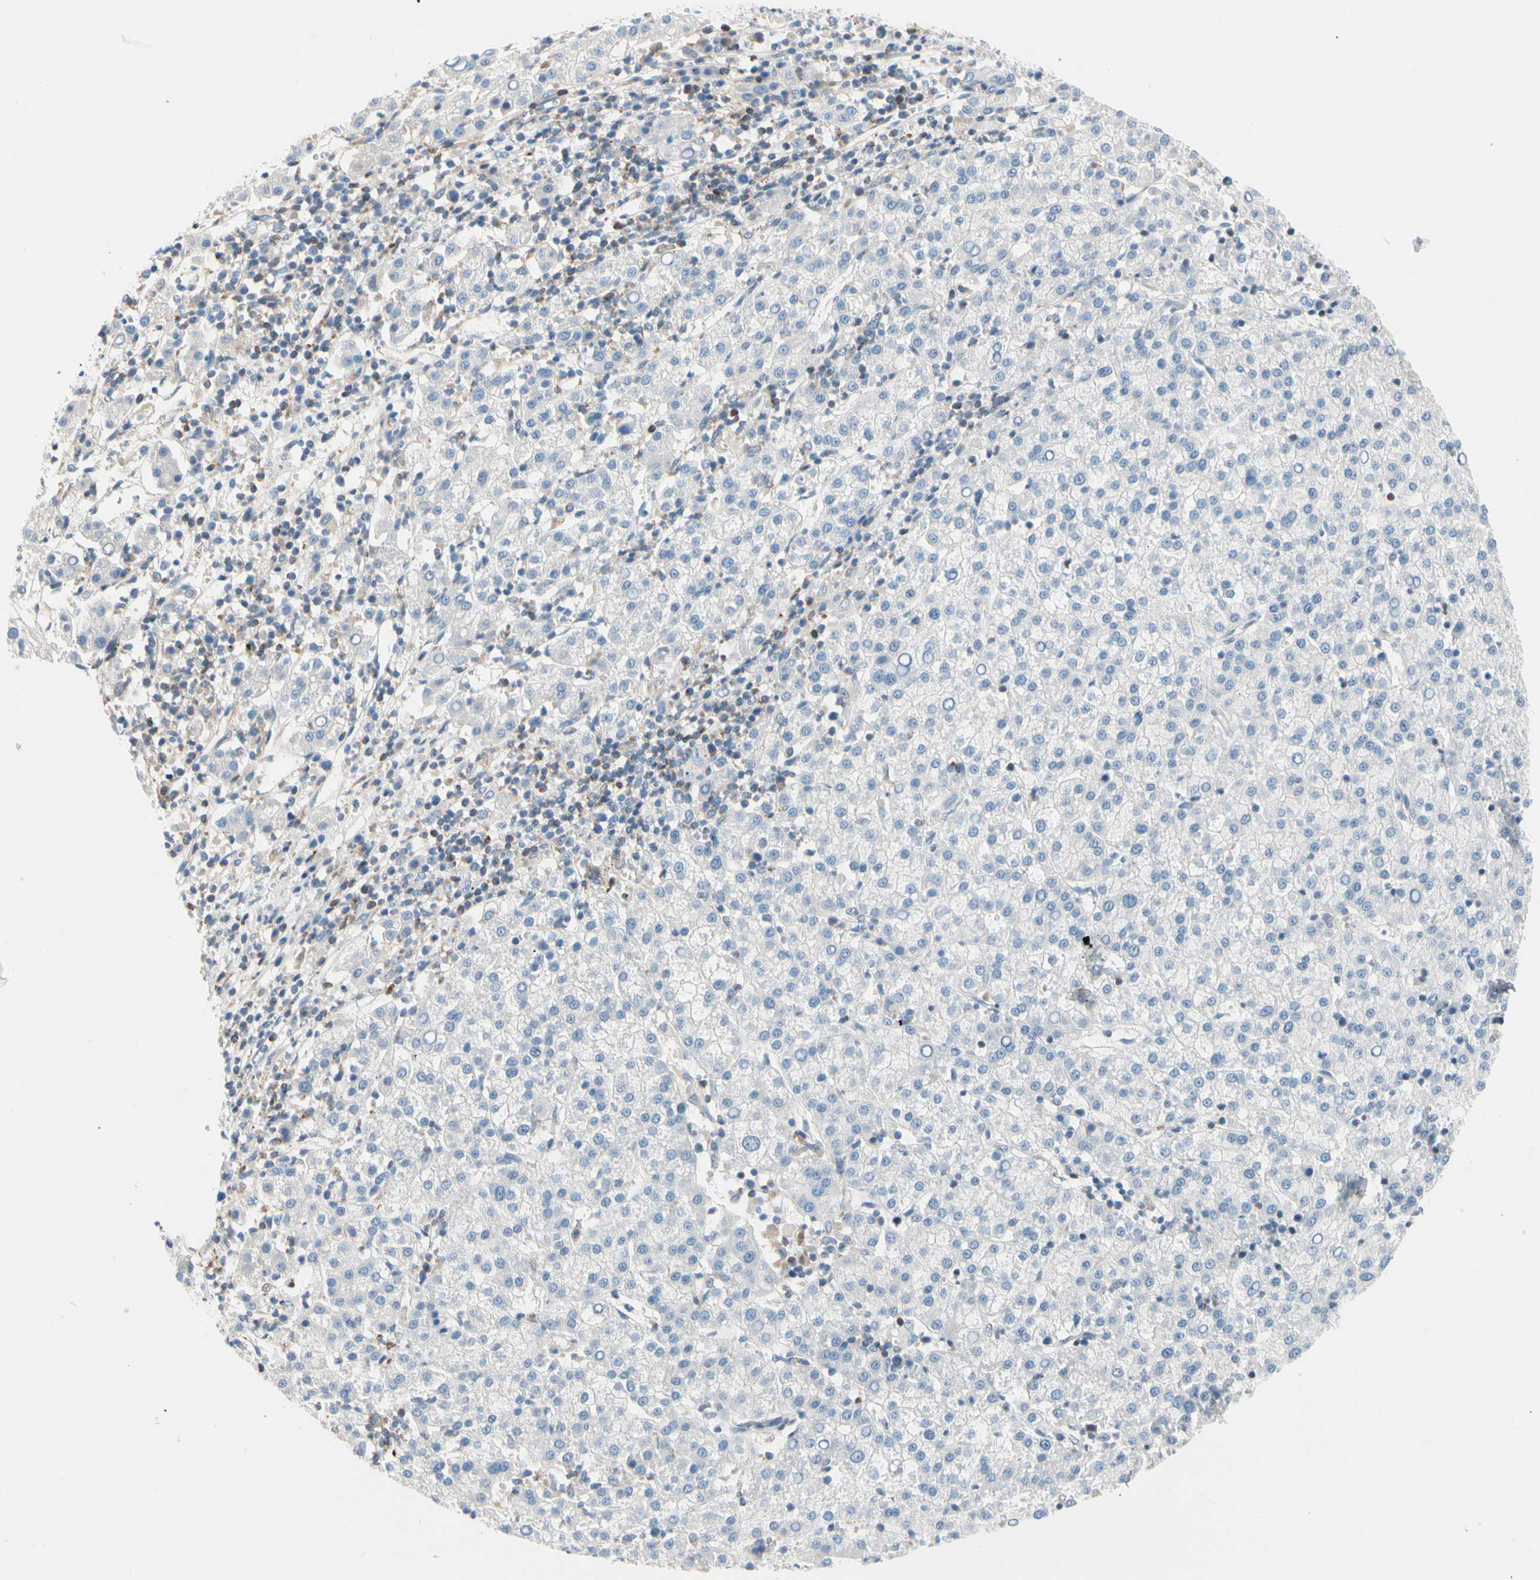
{"staining": {"intensity": "negative", "quantity": "none", "location": "none"}, "tissue": "liver cancer", "cell_type": "Tumor cells", "image_type": "cancer", "snomed": [{"axis": "morphology", "description": "Carcinoma, Hepatocellular, NOS"}, {"axis": "topography", "description": "Liver"}], "caption": "An immunohistochemistry (IHC) image of liver cancer is shown. There is no staining in tumor cells of liver cancer. (DAB immunohistochemistry (IHC) visualized using brightfield microscopy, high magnification).", "gene": "MAP3K3", "patient": {"sex": "female", "age": 58}}